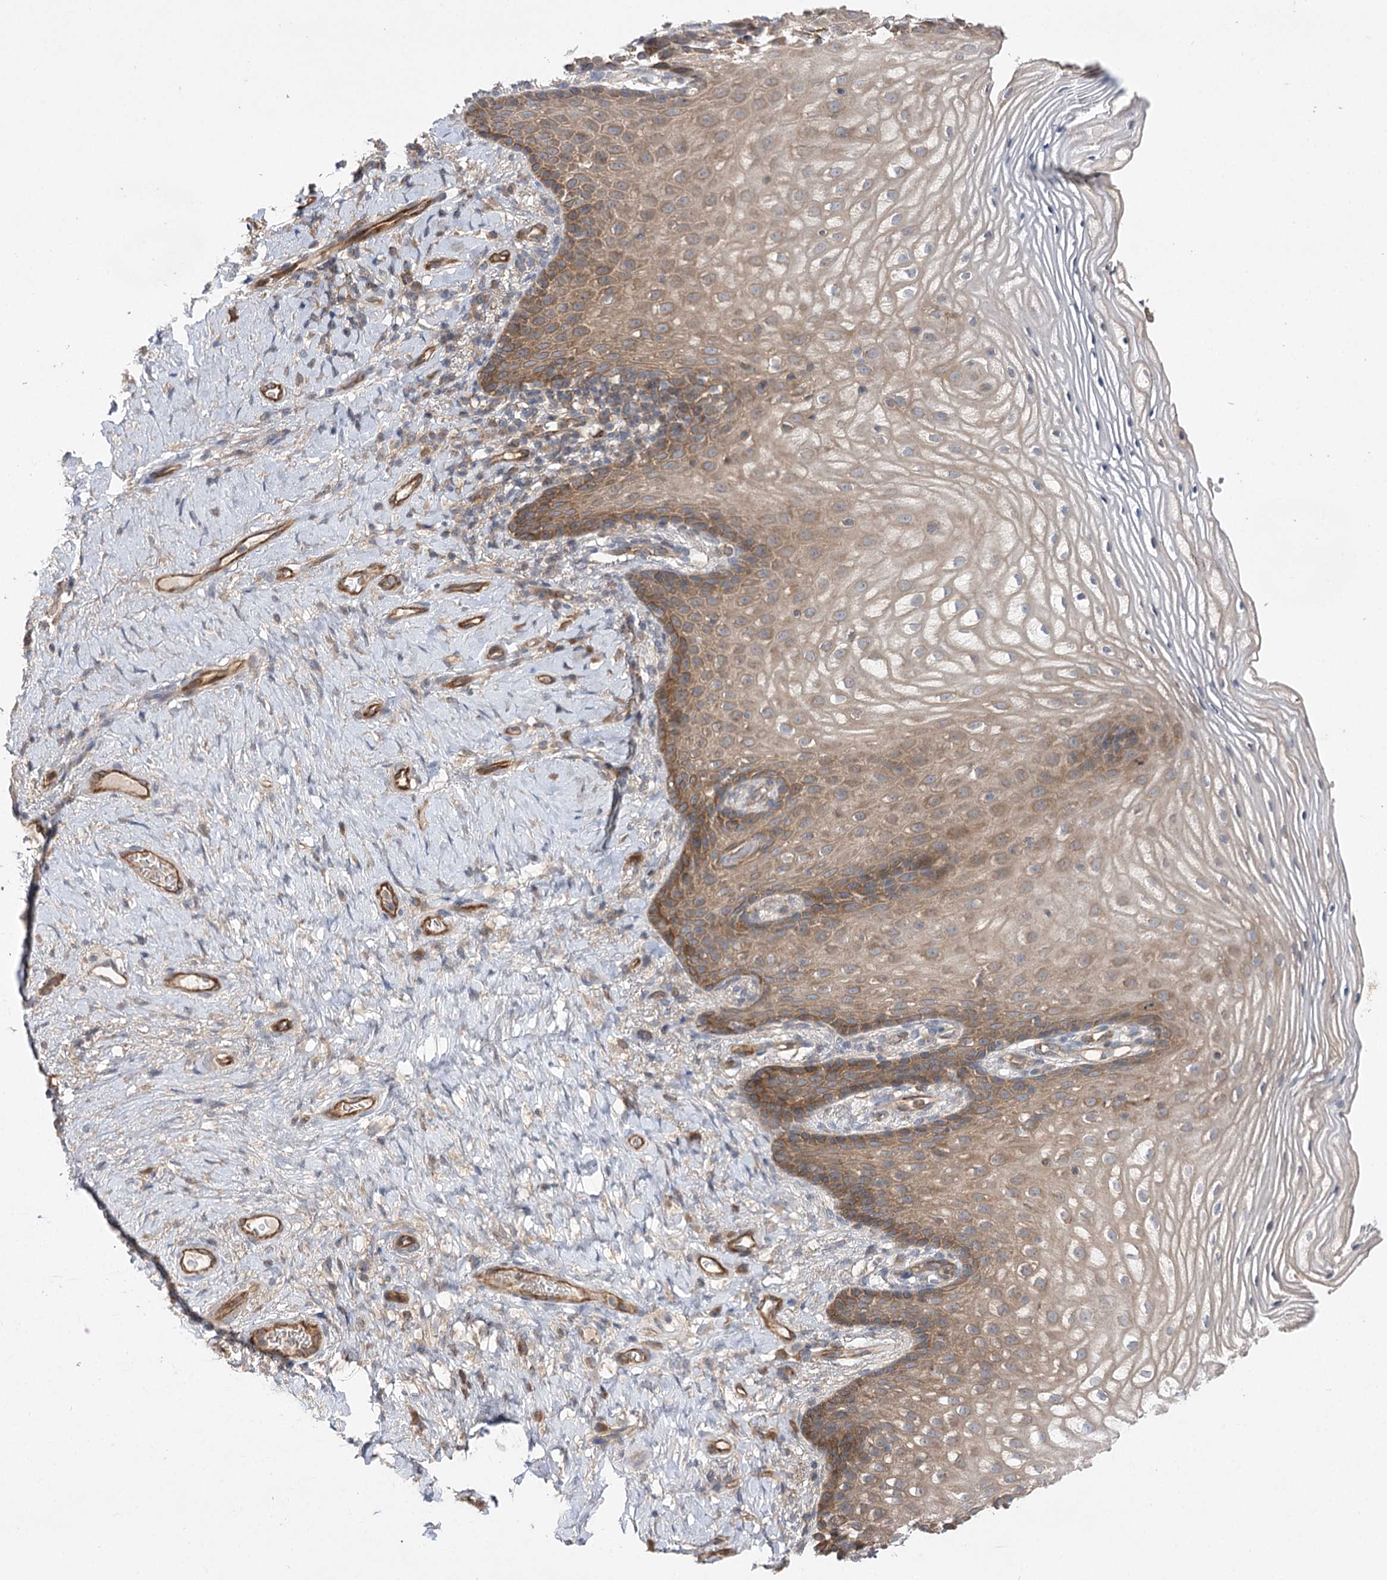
{"staining": {"intensity": "moderate", "quantity": ">75%", "location": "cytoplasmic/membranous"}, "tissue": "vagina", "cell_type": "Squamous epithelial cells", "image_type": "normal", "snomed": [{"axis": "morphology", "description": "Normal tissue, NOS"}, {"axis": "topography", "description": "Vagina"}], "caption": "About >75% of squamous epithelial cells in normal vagina reveal moderate cytoplasmic/membranous protein positivity as visualized by brown immunohistochemical staining.", "gene": "BCR", "patient": {"sex": "female", "age": 60}}